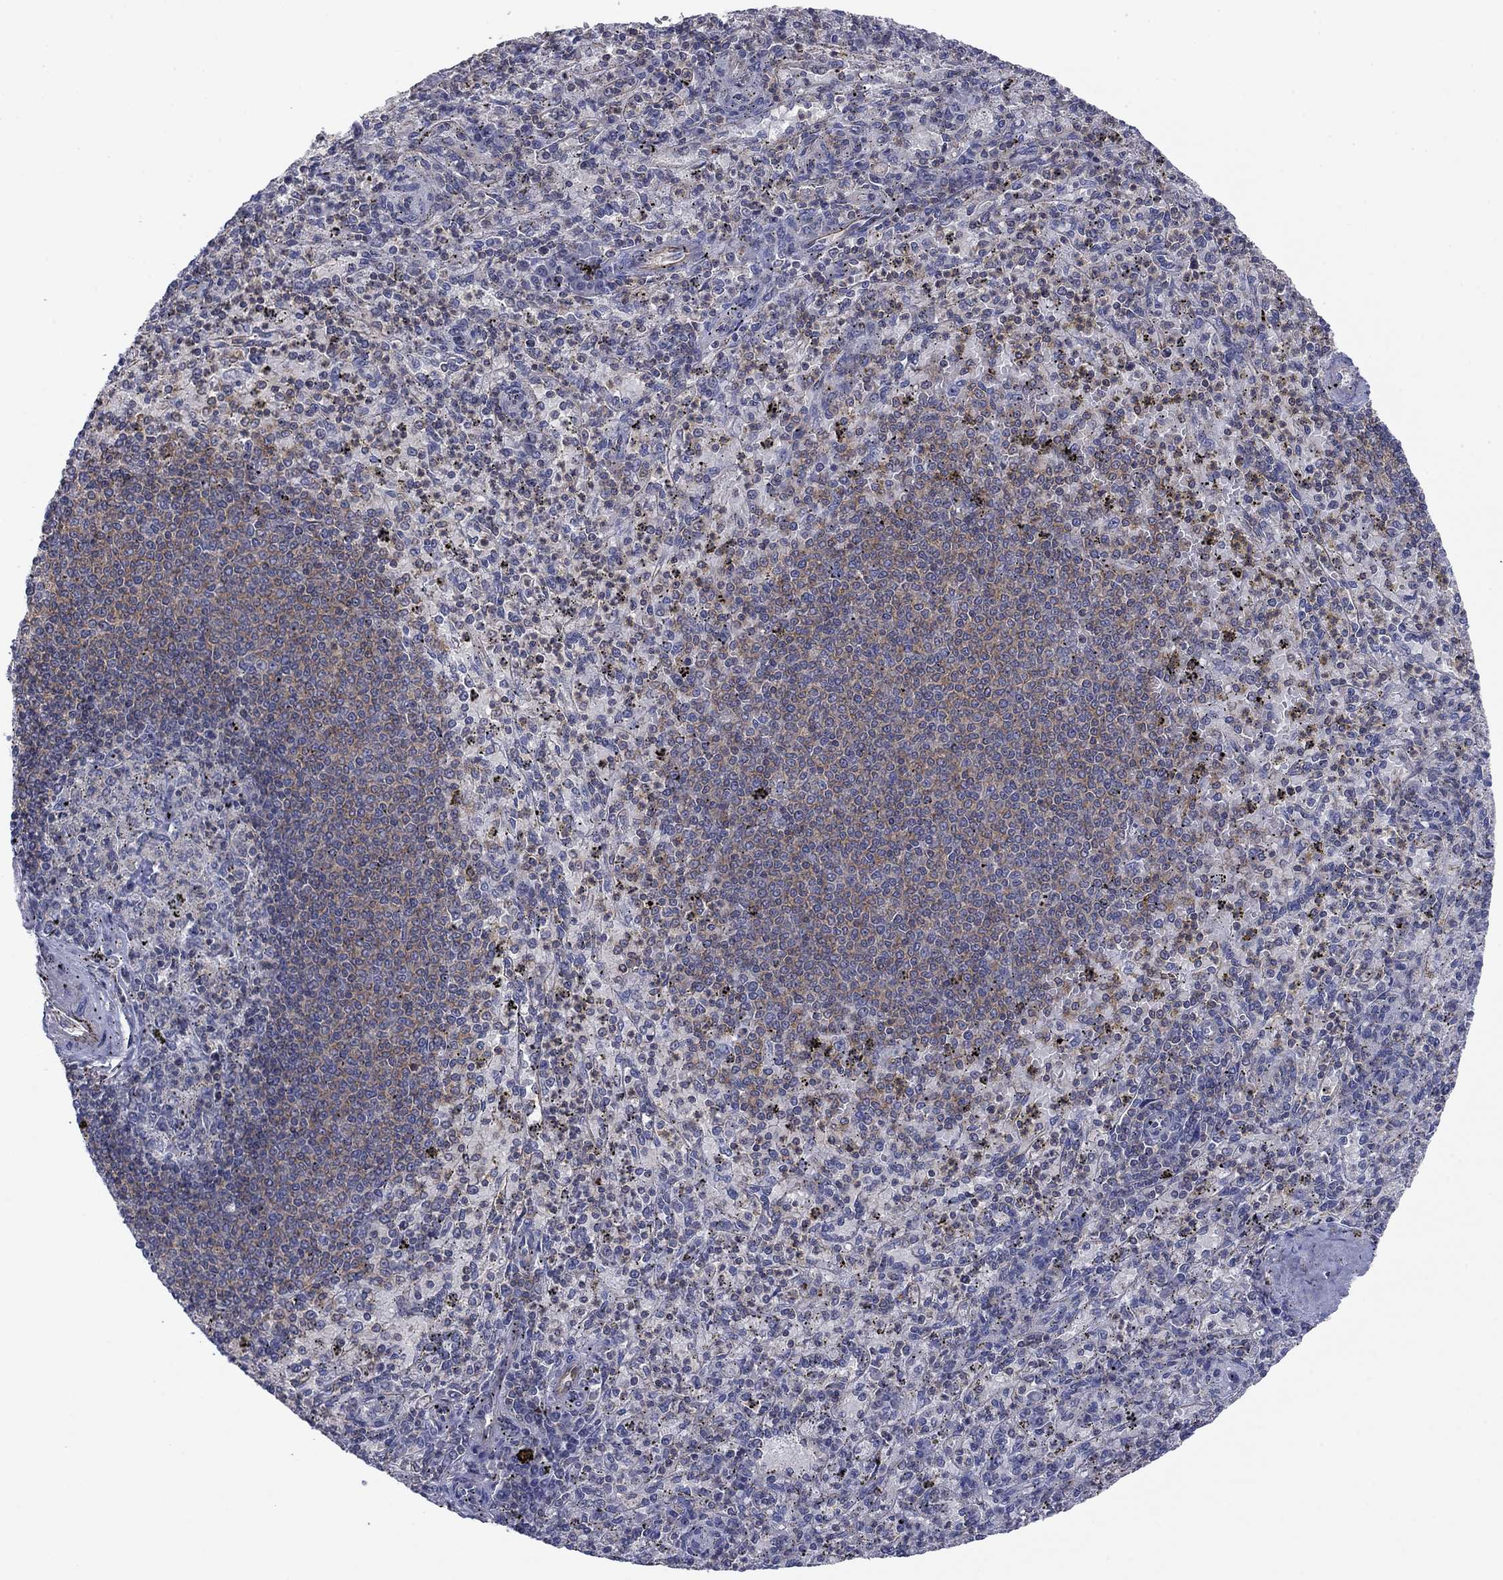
{"staining": {"intensity": "moderate", "quantity": "25%-75%", "location": "cytoplasmic/membranous"}, "tissue": "spleen", "cell_type": "Cells in red pulp", "image_type": "normal", "snomed": [{"axis": "morphology", "description": "Normal tissue, NOS"}, {"axis": "topography", "description": "Spleen"}], "caption": "Immunohistochemistry (IHC) (DAB) staining of benign human spleen exhibits moderate cytoplasmic/membranous protein positivity in about 25%-75% of cells in red pulp. Using DAB (brown) and hematoxylin (blue) stains, captured at high magnification using brightfield microscopy.", "gene": "PSD4", "patient": {"sex": "male", "age": 60}}